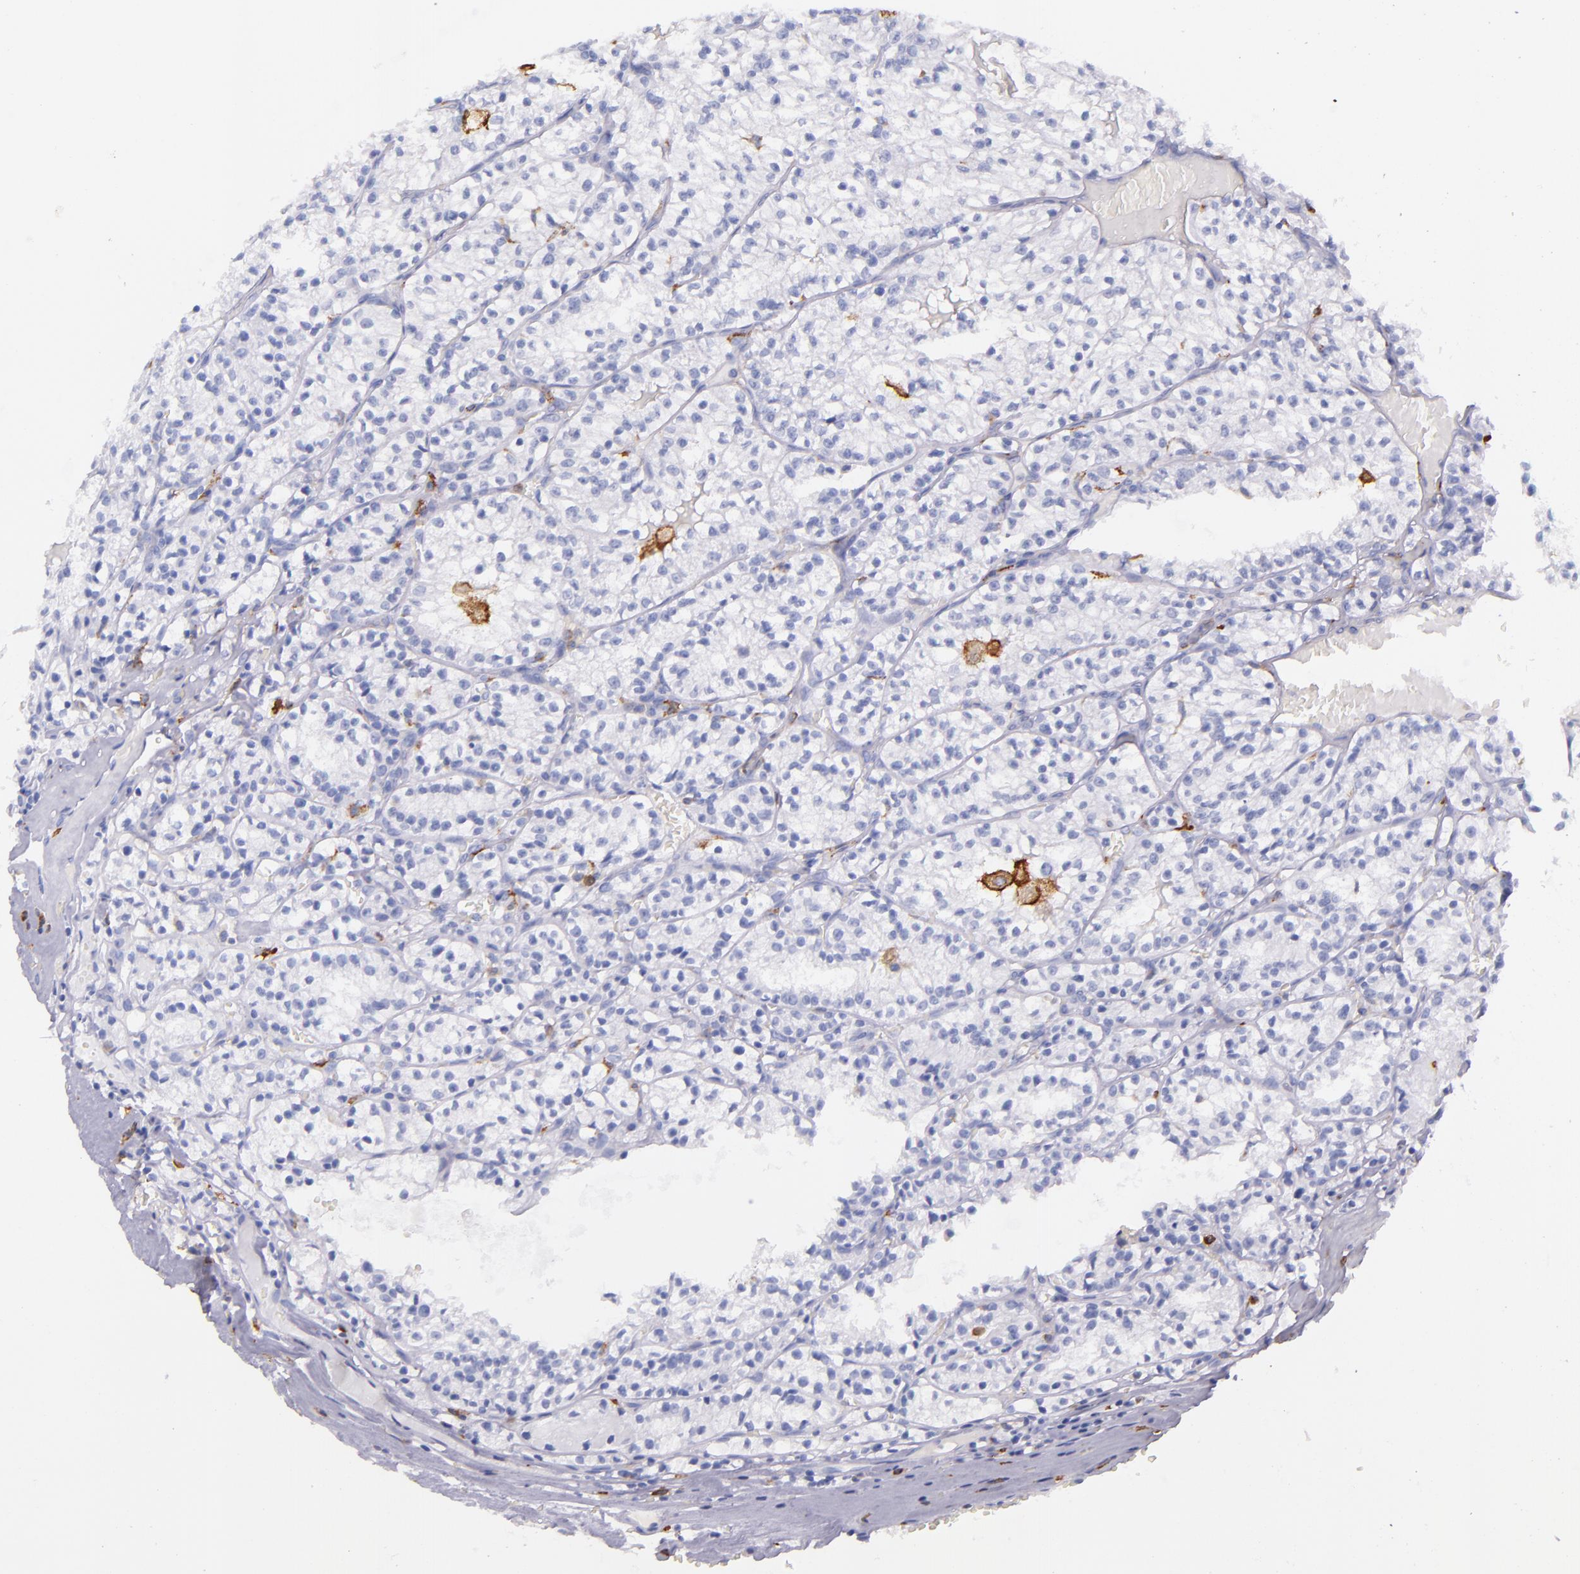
{"staining": {"intensity": "negative", "quantity": "none", "location": "none"}, "tissue": "renal cancer", "cell_type": "Tumor cells", "image_type": "cancer", "snomed": [{"axis": "morphology", "description": "Adenocarcinoma, NOS"}, {"axis": "topography", "description": "Kidney"}], "caption": "Immunohistochemical staining of human adenocarcinoma (renal) reveals no significant positivity in tumor cells. The staining was performed using DAB (3,3'-diaminobenzidine) to visualize the protein expression in brown, while the nuclei were stained in blue with hematoxylin (Magnification: 20x).", "gene": "CD163", "patient": {"sex": "male", "age": 61}}